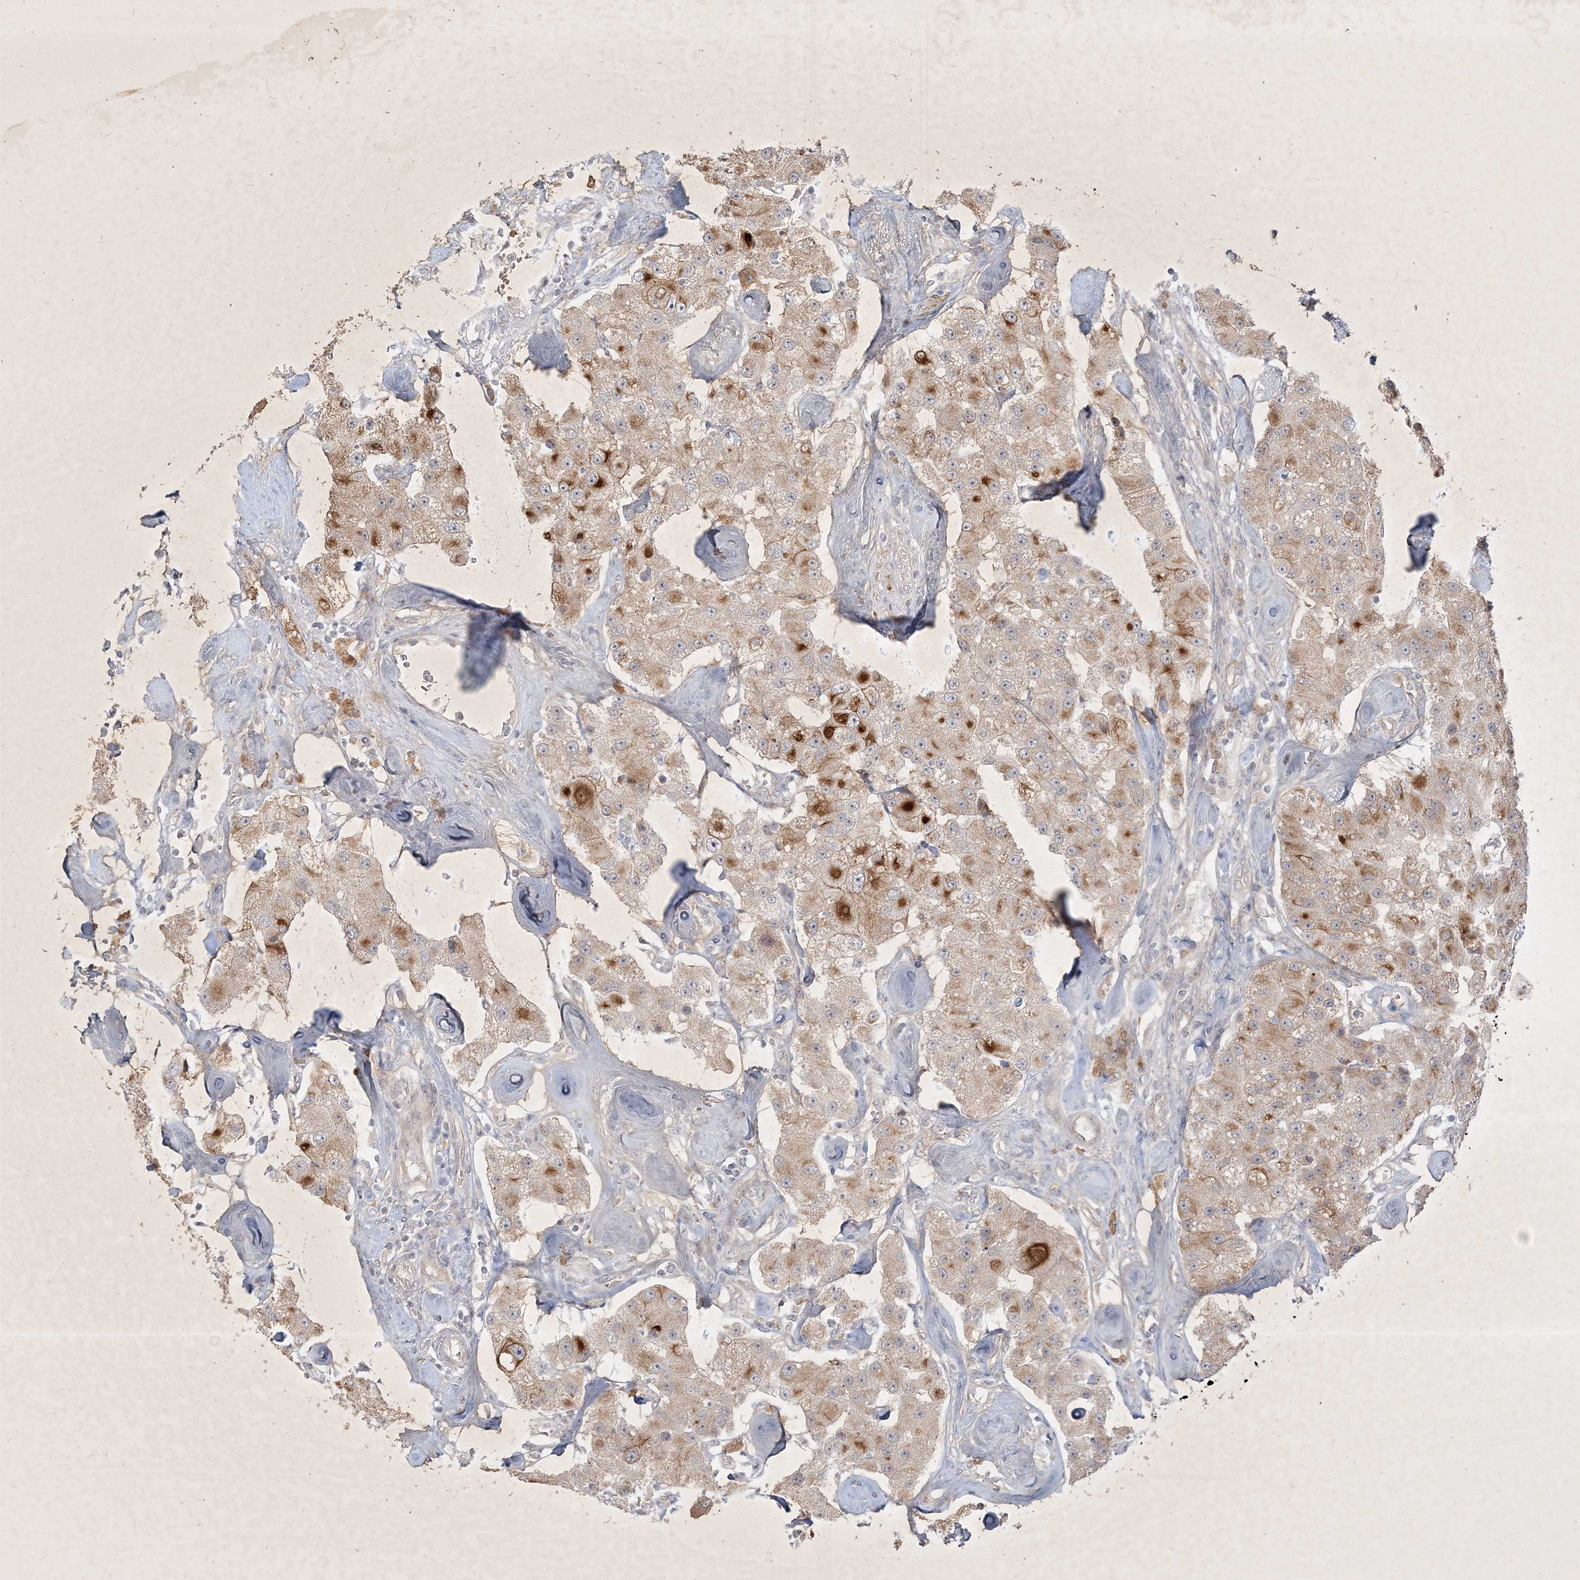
{"staining": {"intensity": "moderate", "quantity": "25%-75%", "location": "cytoplasmic/membranous"}, "tissue": "carcinoid", "cell_type": "Tumor cells", "image_type": "cancer", "snomed": [{"axis": "morphology", "description": "Carcinoid, malignant, NOS"}, {"axis": "topography", "description": "Pancreas"}], "caption": "Moderate cytoplasmic/membranous expression for a protein is present in approximately 25%-75% of tumor cells of malignant carcinoid using IHC.", "gene": "BOD1", "patient": {"sex": "male", "age": 41}}